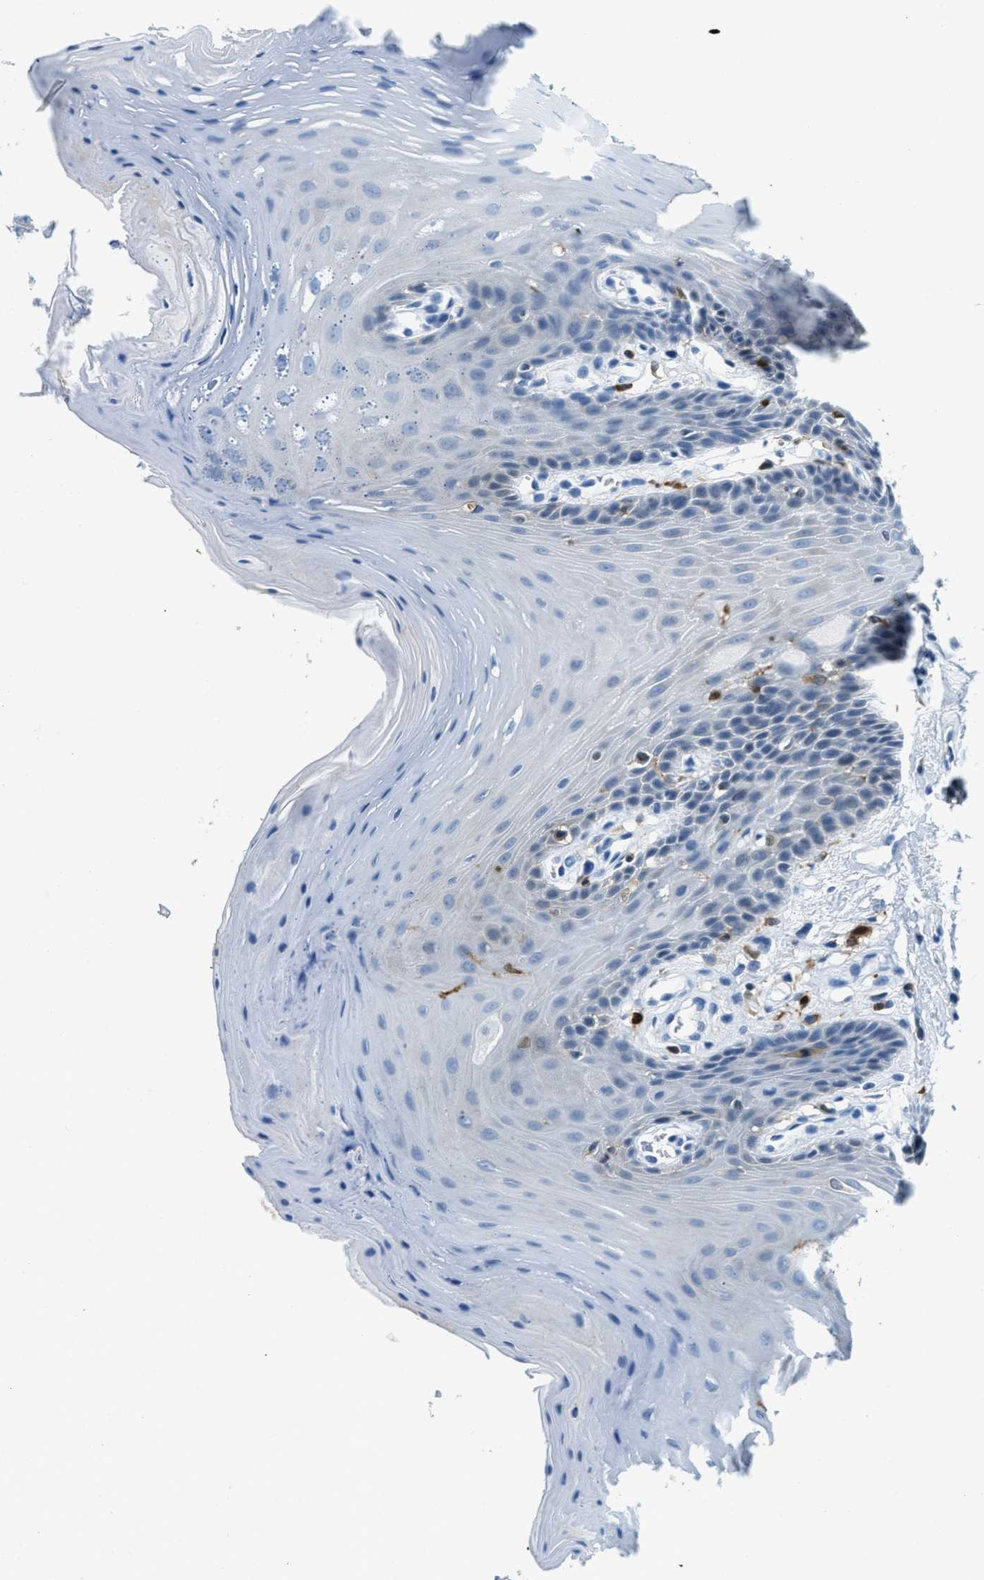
{"staining": {"intensity": "negative", "quantity": "none", "location": "none"}, "tissue": "oral mucosa", "cell_type": "Squamous epithelial cells", "image_type": "normal", "snomed": [{"axis": "morphology", "description": "Normal tissue, NOS"}, {"axis": "morphology", "description": "Squamous cell carcinoma, NOS"}, {"axis": "topography", "description": "Oral tissue"}, {"axis": "topography", "description": "Head-Neck"}], "caption": "IHC photomicrograph of normal oral mucosa stained for a protein (brown), which demonstrates no expression in squamous epithelial cells.", "gene": "CAPG", "patient": {"sex": "male", "age": 71}}